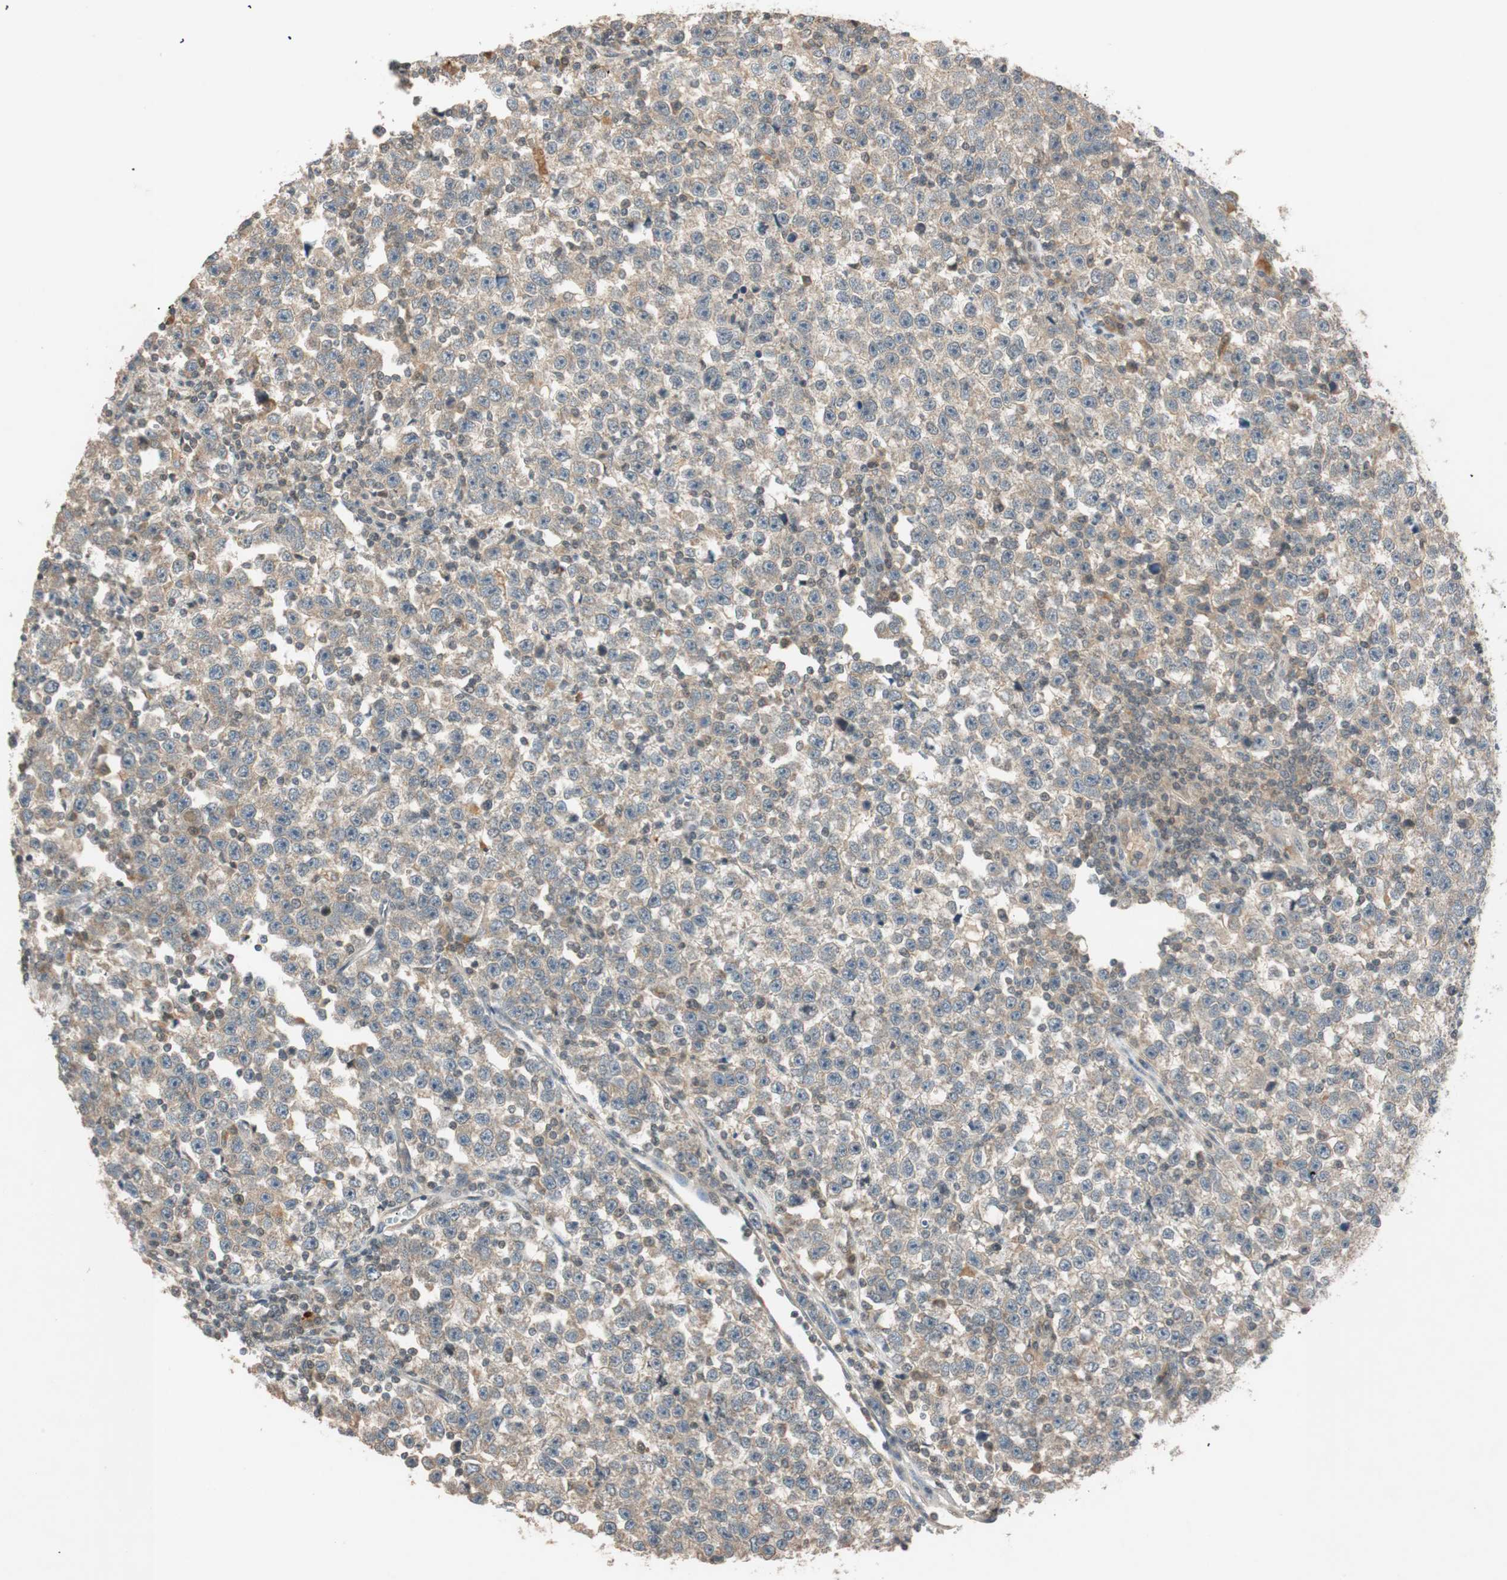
{"staining": {"intensity": "weak", "quantity": ">75%", "location": "cytoplasmic/membranous"}, "tissue": "testis cancer", "cell_type": "Tumor cells", "image_type": "cancer", "snomed": [{"axis": "morphology", "description": "Seminoma, NOS"}, {"axis": "topography", "description": "Testis"}], "caption": "An image of seminoma (testis) stained for a protein reveals weak cytoplasmic/membranous brown staining in tumor cells.", "gene": "GLB1", "patient": {"sex": "male", "age": 43}}